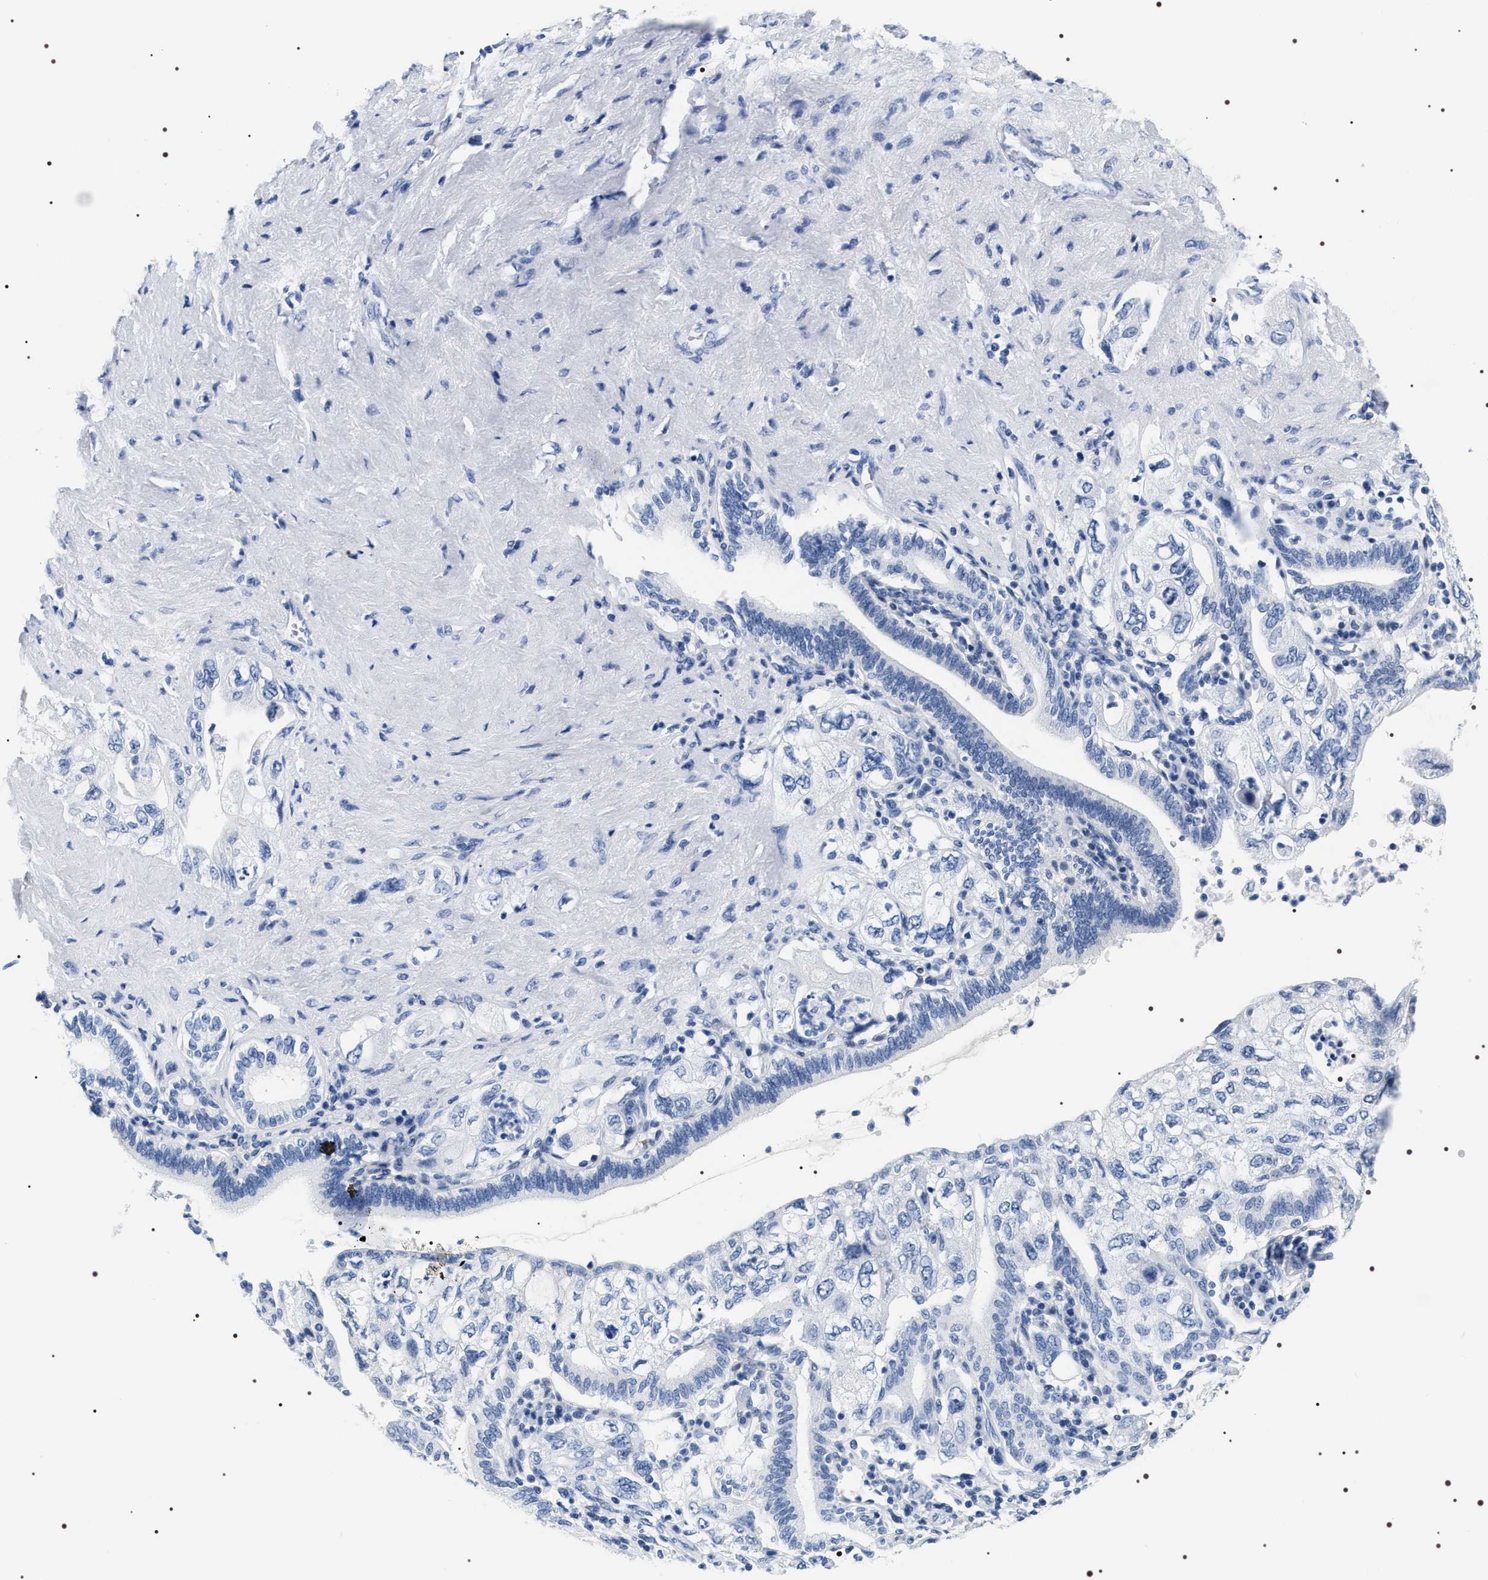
{"staining": {"intensity": "negative", "quantity": "none", "location": "none"}, "tissue": "pancreatic cancer", "cell_type": "Tumor cells", "image_type": "cancer", "snomed": [{"axis": "morphology", "description": "Adenocarcinoma, NOS"}, {"axis": "topography", "description": "Pancreas"}], "caption": "There is no significant expression in tumor cells of pancreatic cancer (adenocarcinoma). The staining was performed using DAB (3,3'-diaminobenzidine) to visualize the protein expression in brown, while the nuclei were stained in blue with hematoxylin (Magnification: 20x).", "gene": "ADH4", "patient": {"sex": "female", "age": 73}}